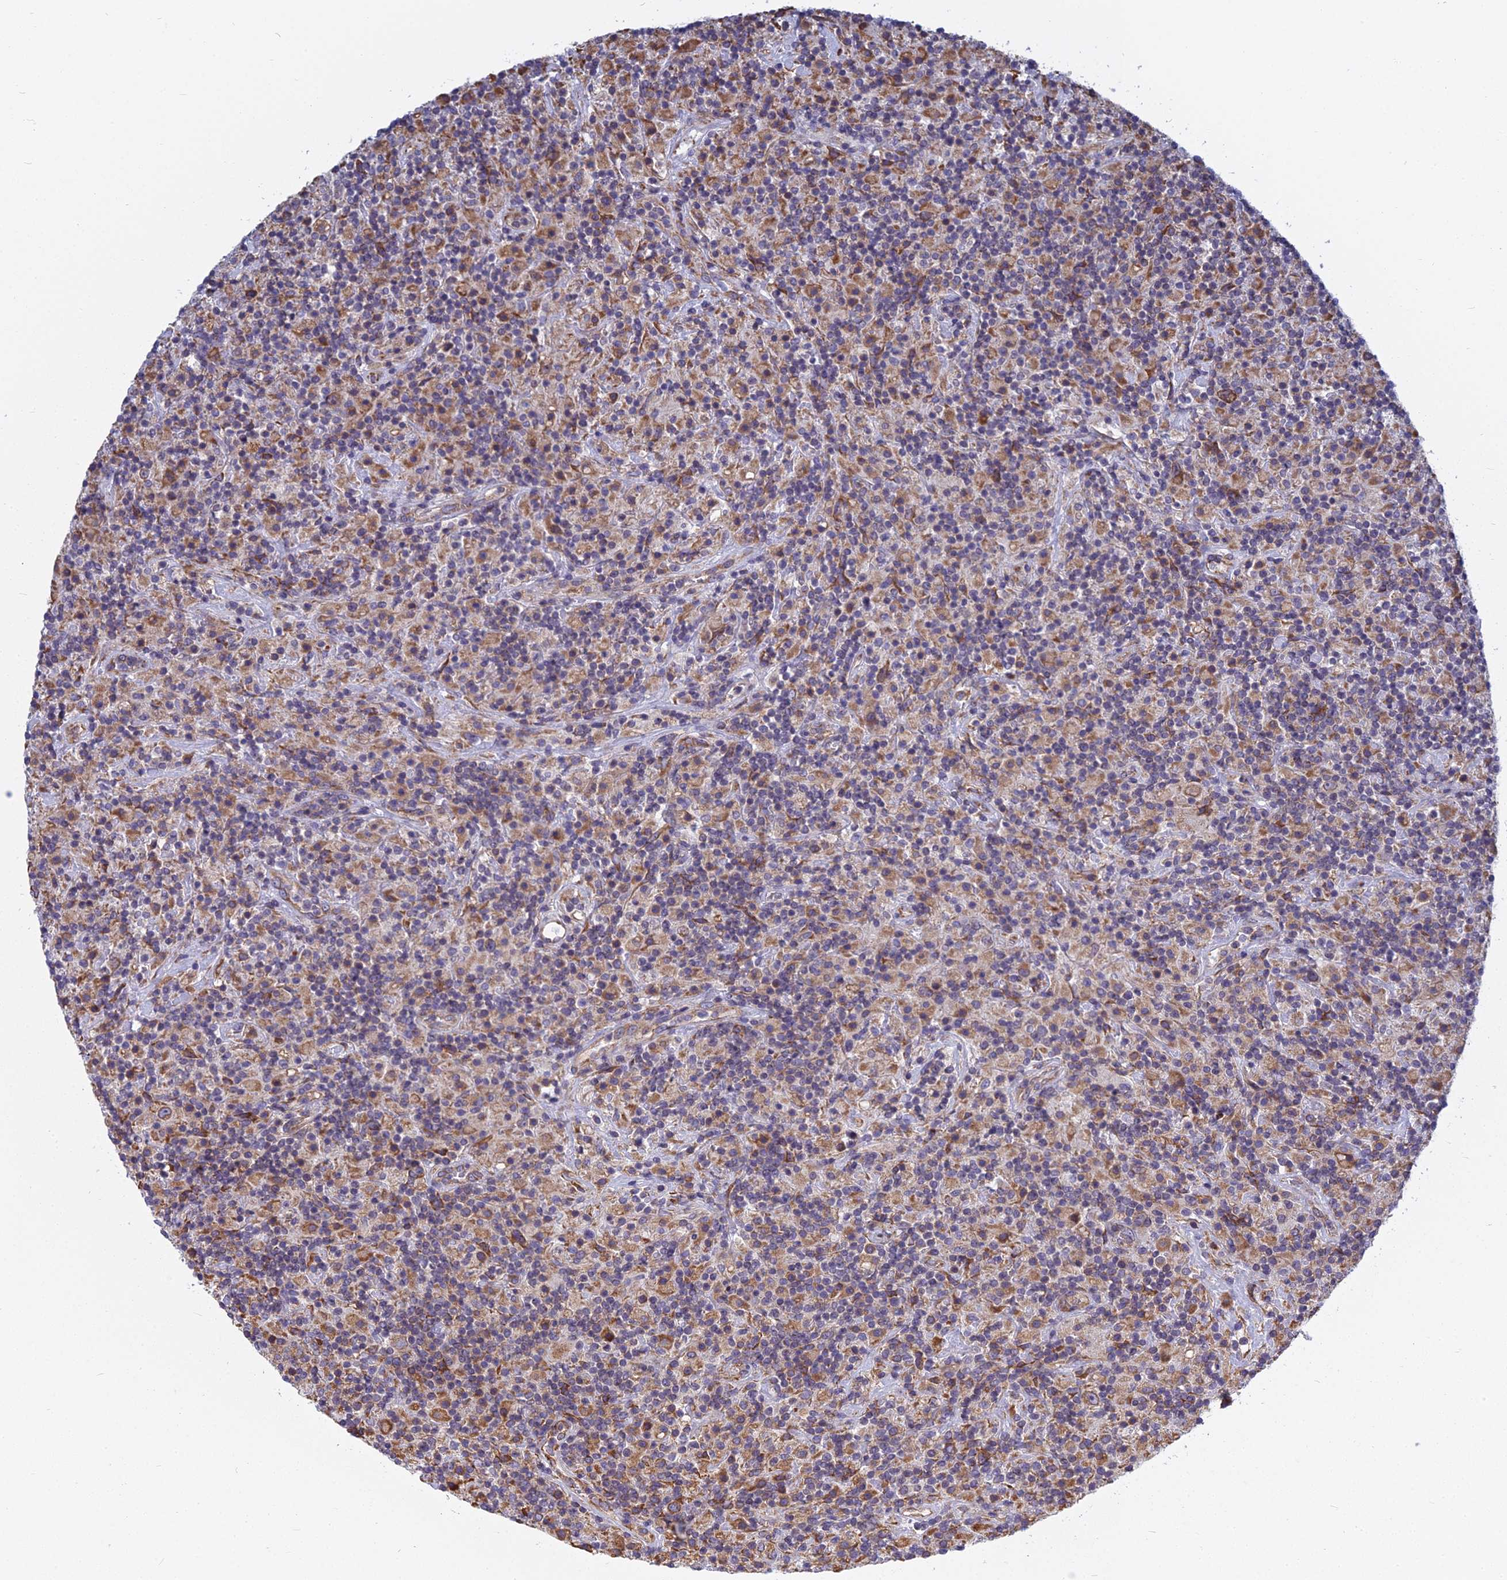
{"staining": {"intensity": "moderate", "quantity": ">75%", "location": "cytoplasmic/membranous"}, "tissue": "lymphoma", "cell_type": "Tumor cells", "image_type": "cancer", "snomed": [{"axis": "morphology", "description": "Hodgkin's disease, NOS"}, {"axis": "topography", "description": "Lymph node"}], "caption": "Immunohistochemistry (IHC) photomicrograph of lymphoma stained for a protein (brown), which shows medium levels of moderate cytoplasmic/membranous staining in approximately >75% of tumor cells.", "gene": "KIAA1143", "patient": {"sex": "male", "age": 70}}